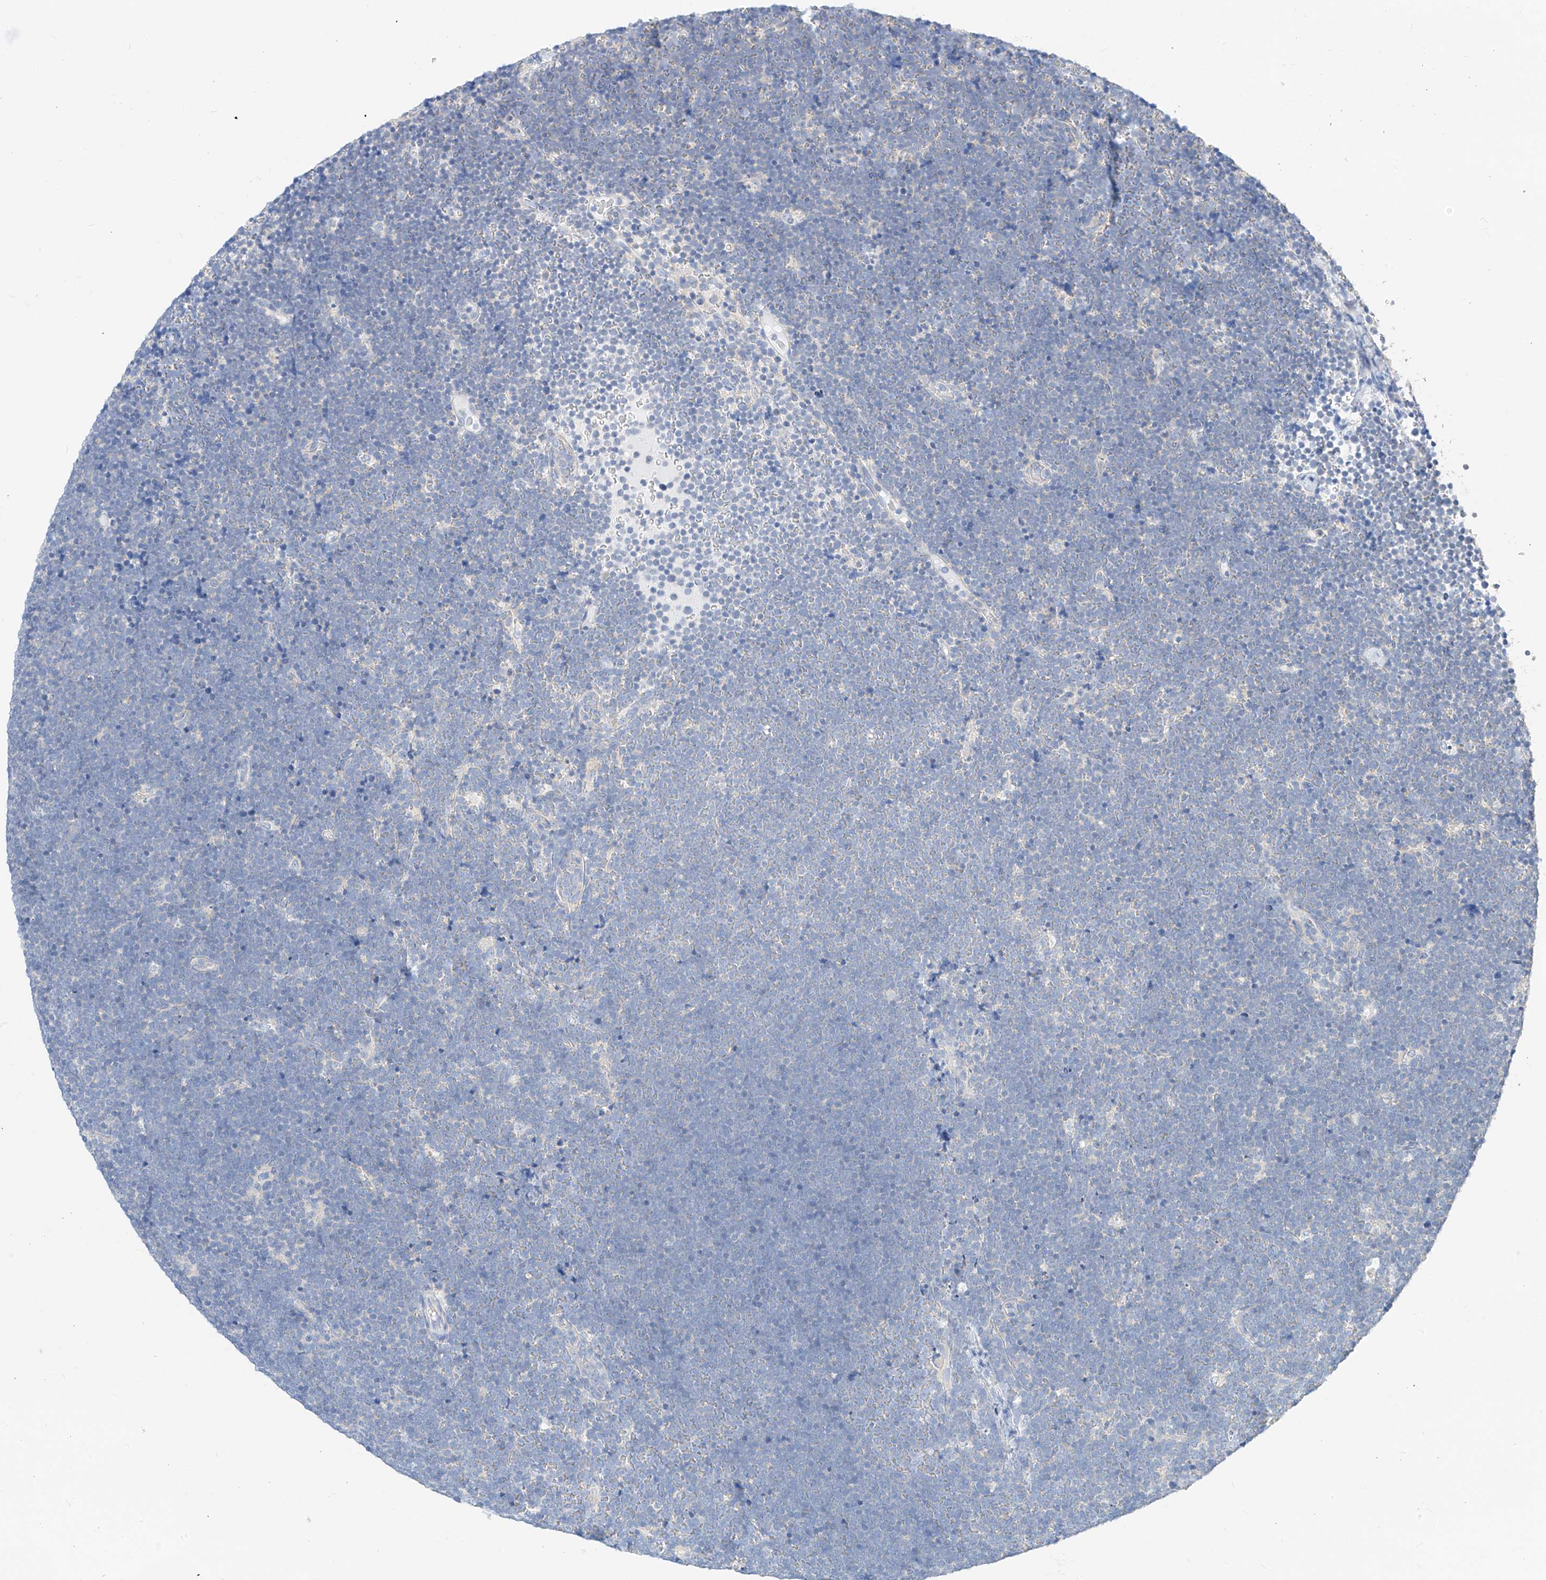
{"staining": {"intensity": "negative", "quantity": "none", "location": "none"}, "tissue": "lymphoma", "cell_type": "Tumor cells", "image_type": "cancer", "snomed": [{"axis": "morphology", "description": "Malignant lymphoma, non-Hodgkin's type, High grade"}, {"axis": "topography", "description": "Lymph node"}], "caption": "This photomicrograph is of malignant lymphoma, non-Hodgkin's type (high-grade) stained with immunohistochemistry to label a protein in brown with the nuclei are counter-stained blue. There is no positivity in tumor cells.", "gene": "ZZEF1", "patient": {"sex": "male", "age": 13}}